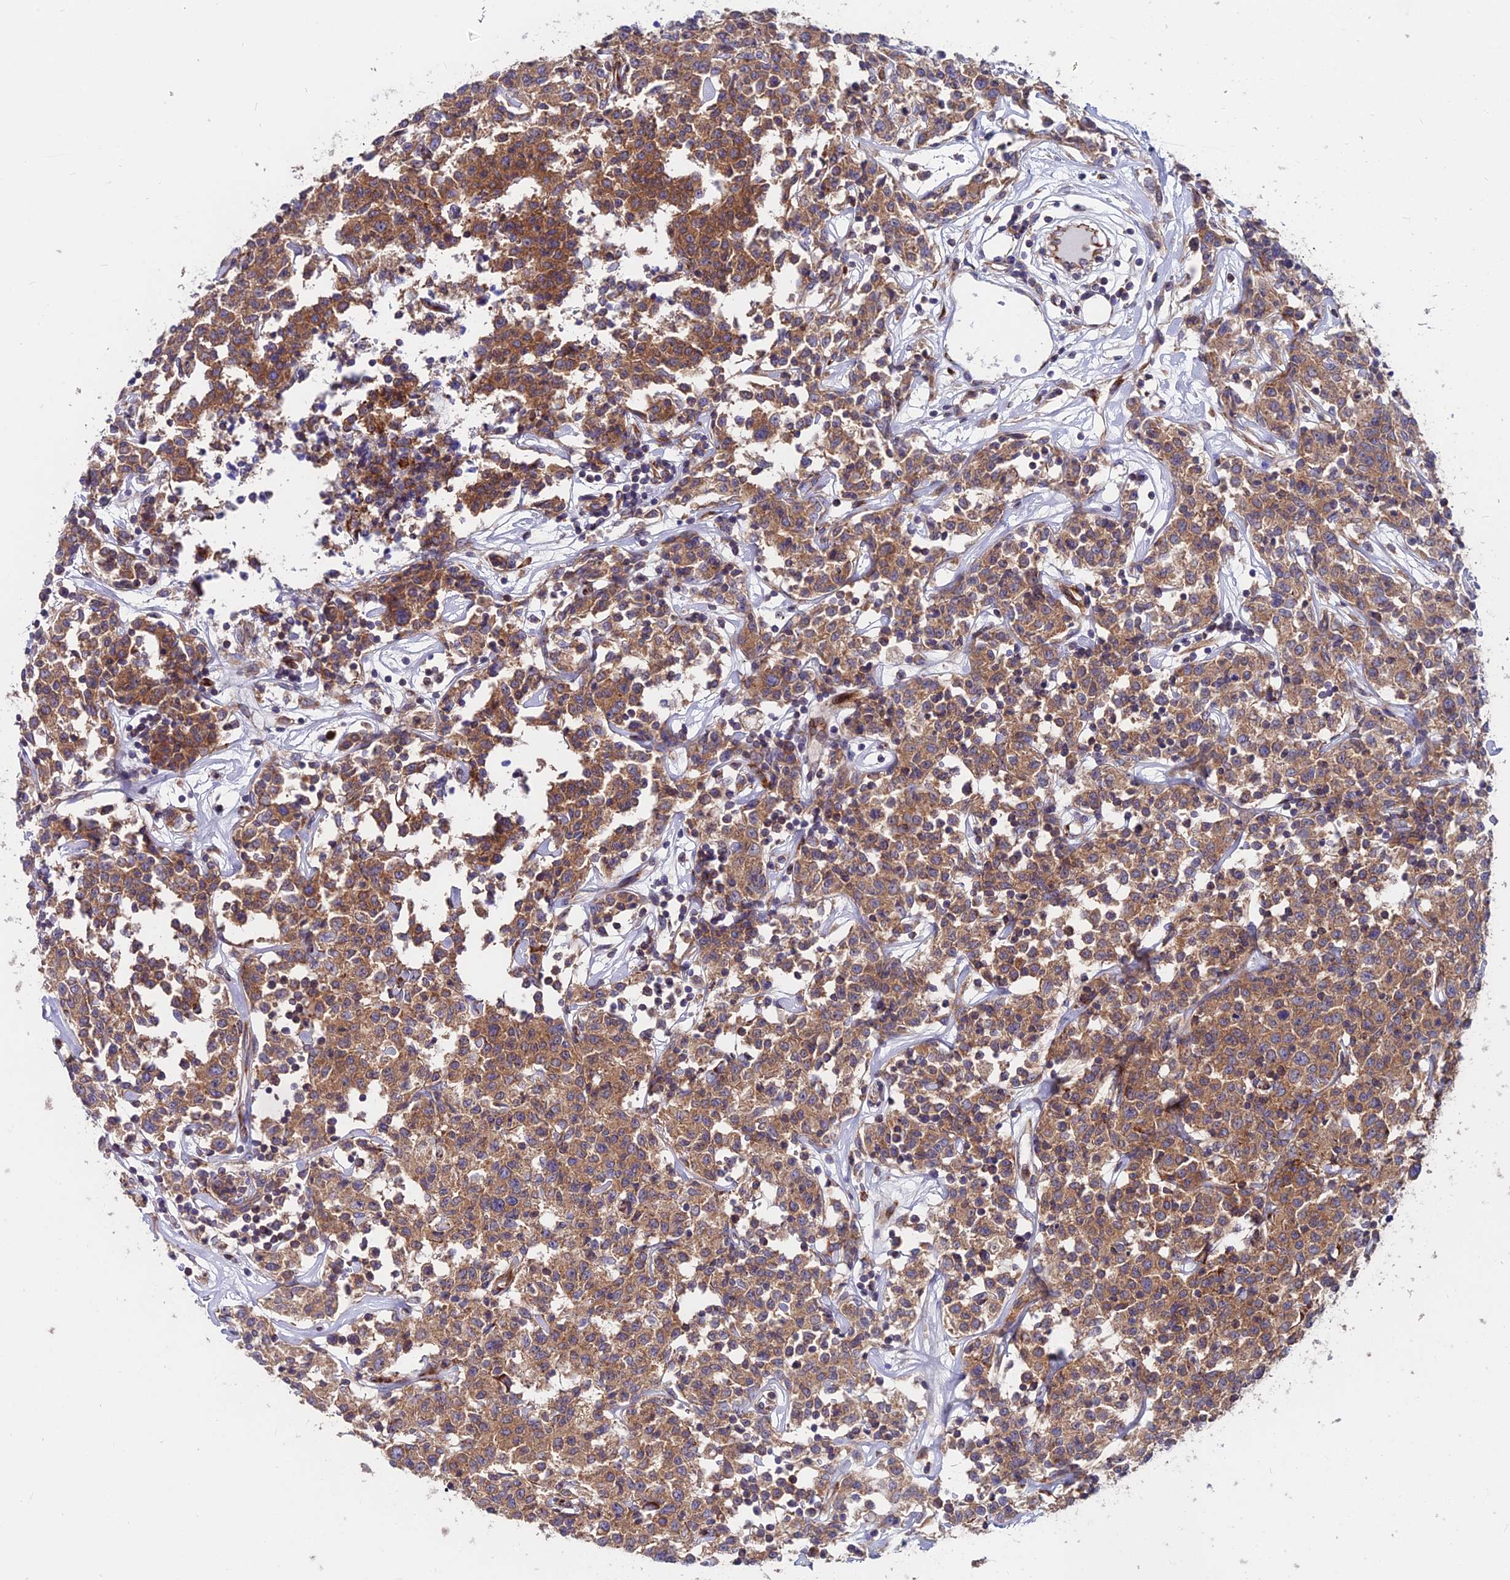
{"staining": {"intensity": "moderate", "quantity": ">75%", "location": "cytoplasmic/membranous"}, "tissue": "lymphoma", "cell_type": "Tumor cells", "image_type": "cancer", "snomed": [{"axis": "morphology", "description": "Malignant lymphoma, non-Hodgkin's type, Low grade"}, {"axis": "topography", "description": "Small intestine"}], "caption": "Protein expression analysis of human low-grade malignant lymphoma, non-Hodgkin's type reveals moderate cytoplasmic/membranous staining in about >75% of tumor cells.", "gene": "EIF3K", "patient": {"sex": "female", "age": 59}}